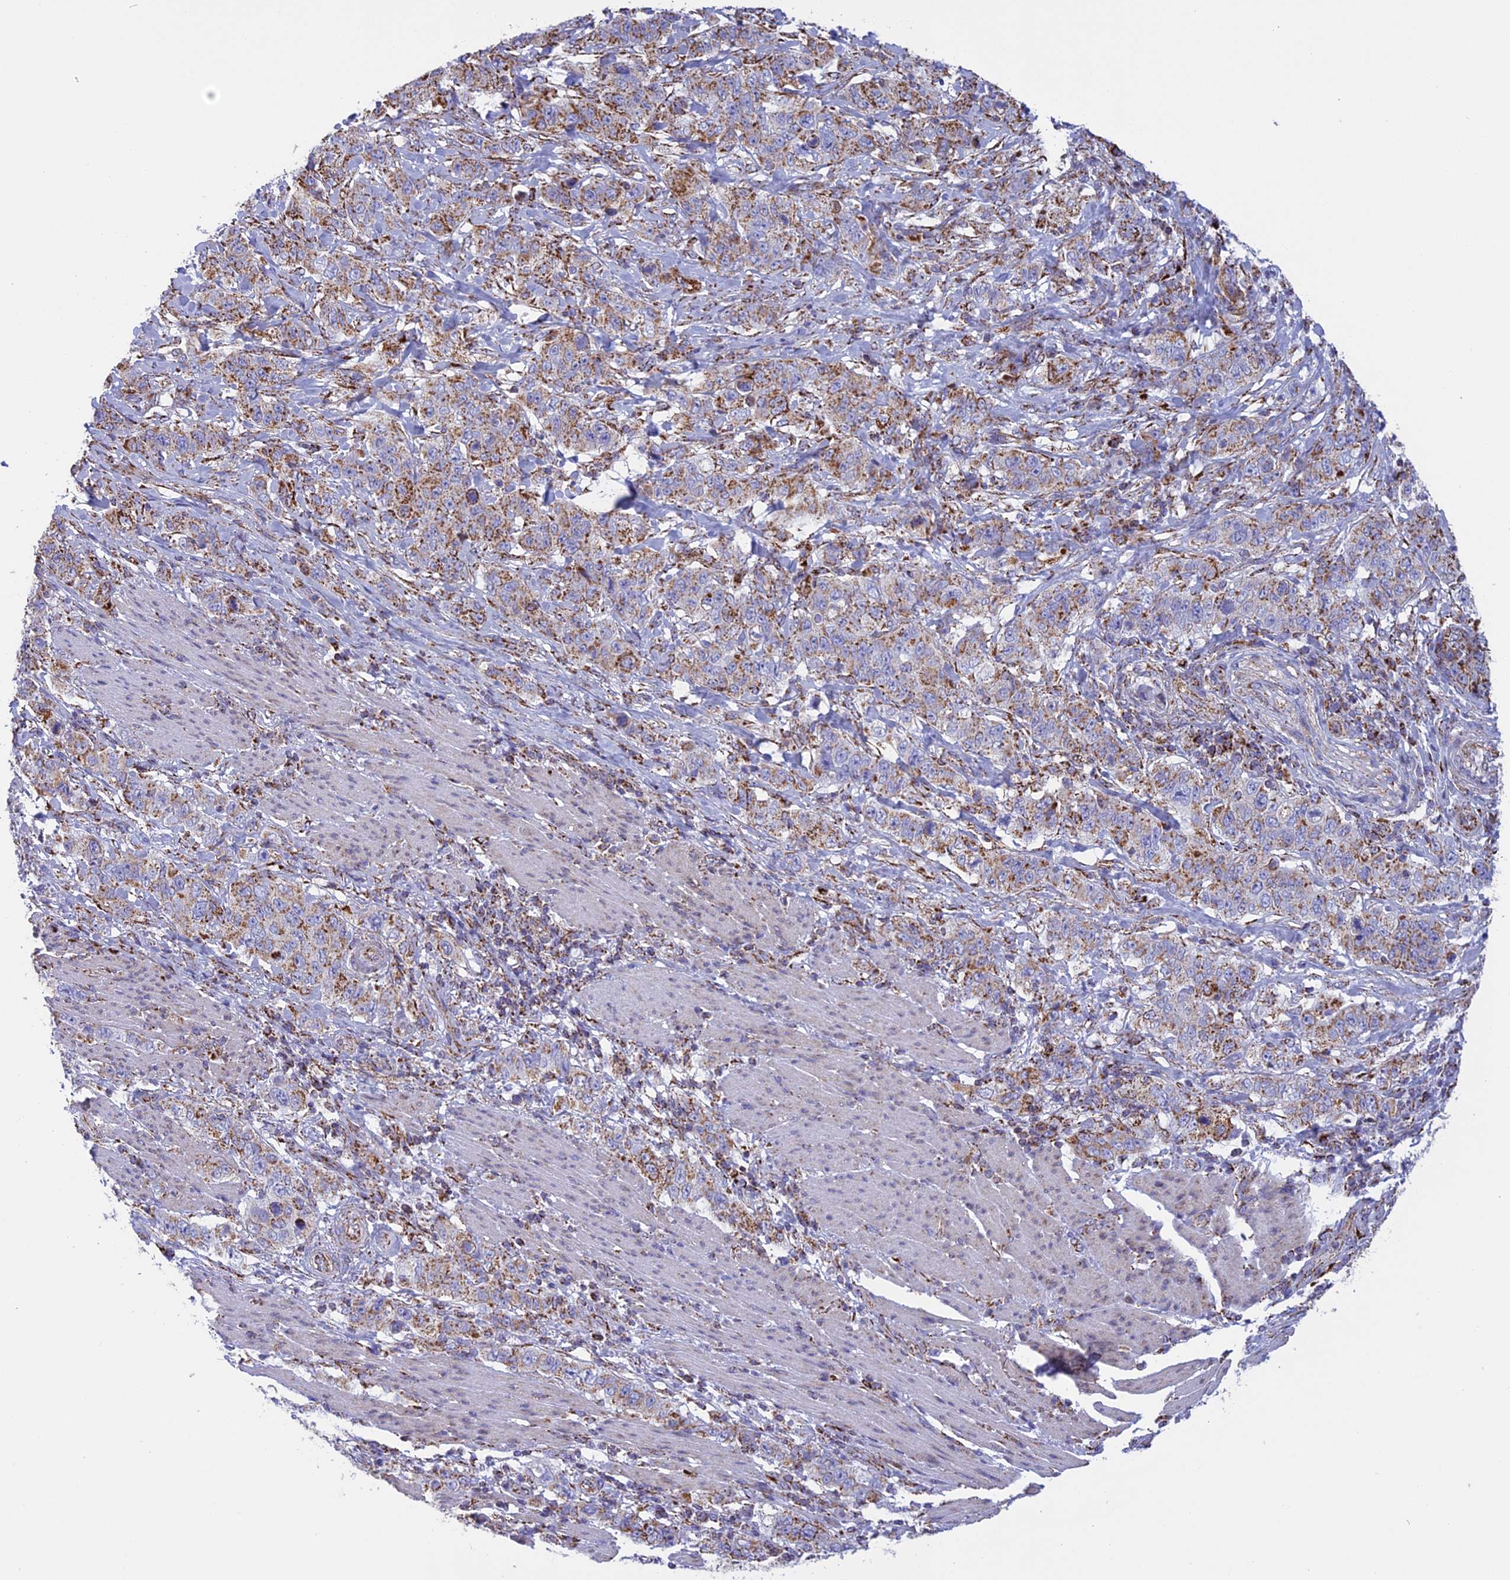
{"staining": {"intensity": "moderate", "quantity": ">75%", "location": "cytoplasmic/membranous"}, "tissue": "stomach cancer", "cell_type": "Tumor cells", "image_type": "cancer", "snomed": [{"axis": "morphology", "description": "Adenocarcinoma, NOS"}, {"axis": "topography", "description": "Stomach"}], "caption": "Immunohistochemistry (IHC) photomicrograph of neoplastic tissue: human adenocarcinoma (stomach) stained using IHC shows medium levels of moderate protein expression localized specifically in the cytoplasmic/membranous of tumor cells, appearing as a cytoplasmic/membranous brown color.", "gene": "ISOC2", "patient": {"sex": "male", "age": 48}}